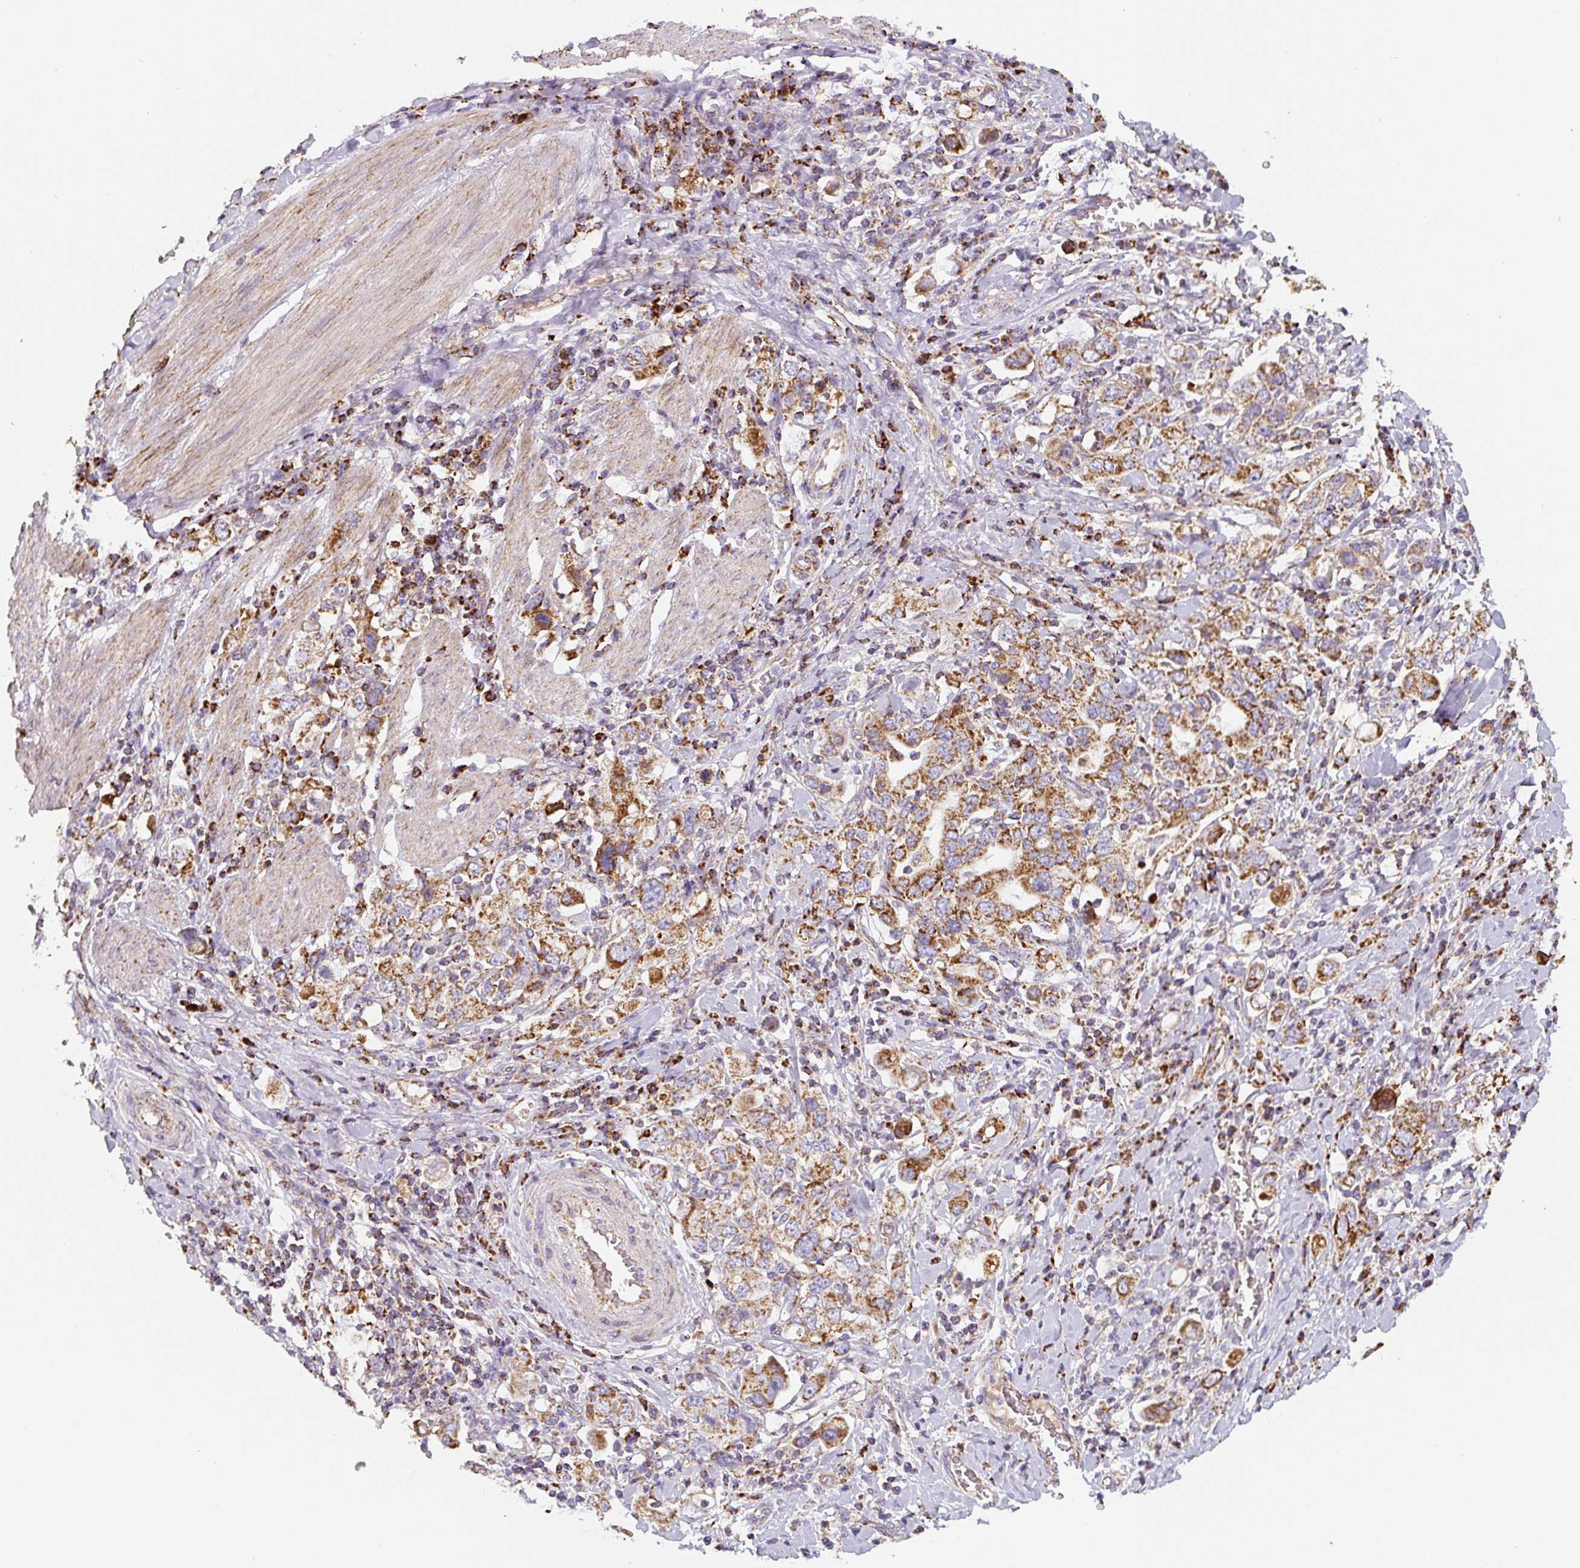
{"staining": {"intensity": "strong", "quantity": ">75%", "location": "cytoplasmic/membranous"}, "tissue": "stomach cancer", "cell_type": "Tumor cells", "image_type": "cancer", "snomed": [{"axis": "morphology", "description": "Adenocarcinoma, NOS"}, {"axis": "topography", "description": "Stomach, upper"}], "caption": "Stomach cancer stained with a protein marker reveals strong staining in tumor cells.", "gene": "MT-CO2", "patient": {"sex": "male", "age": 62}}